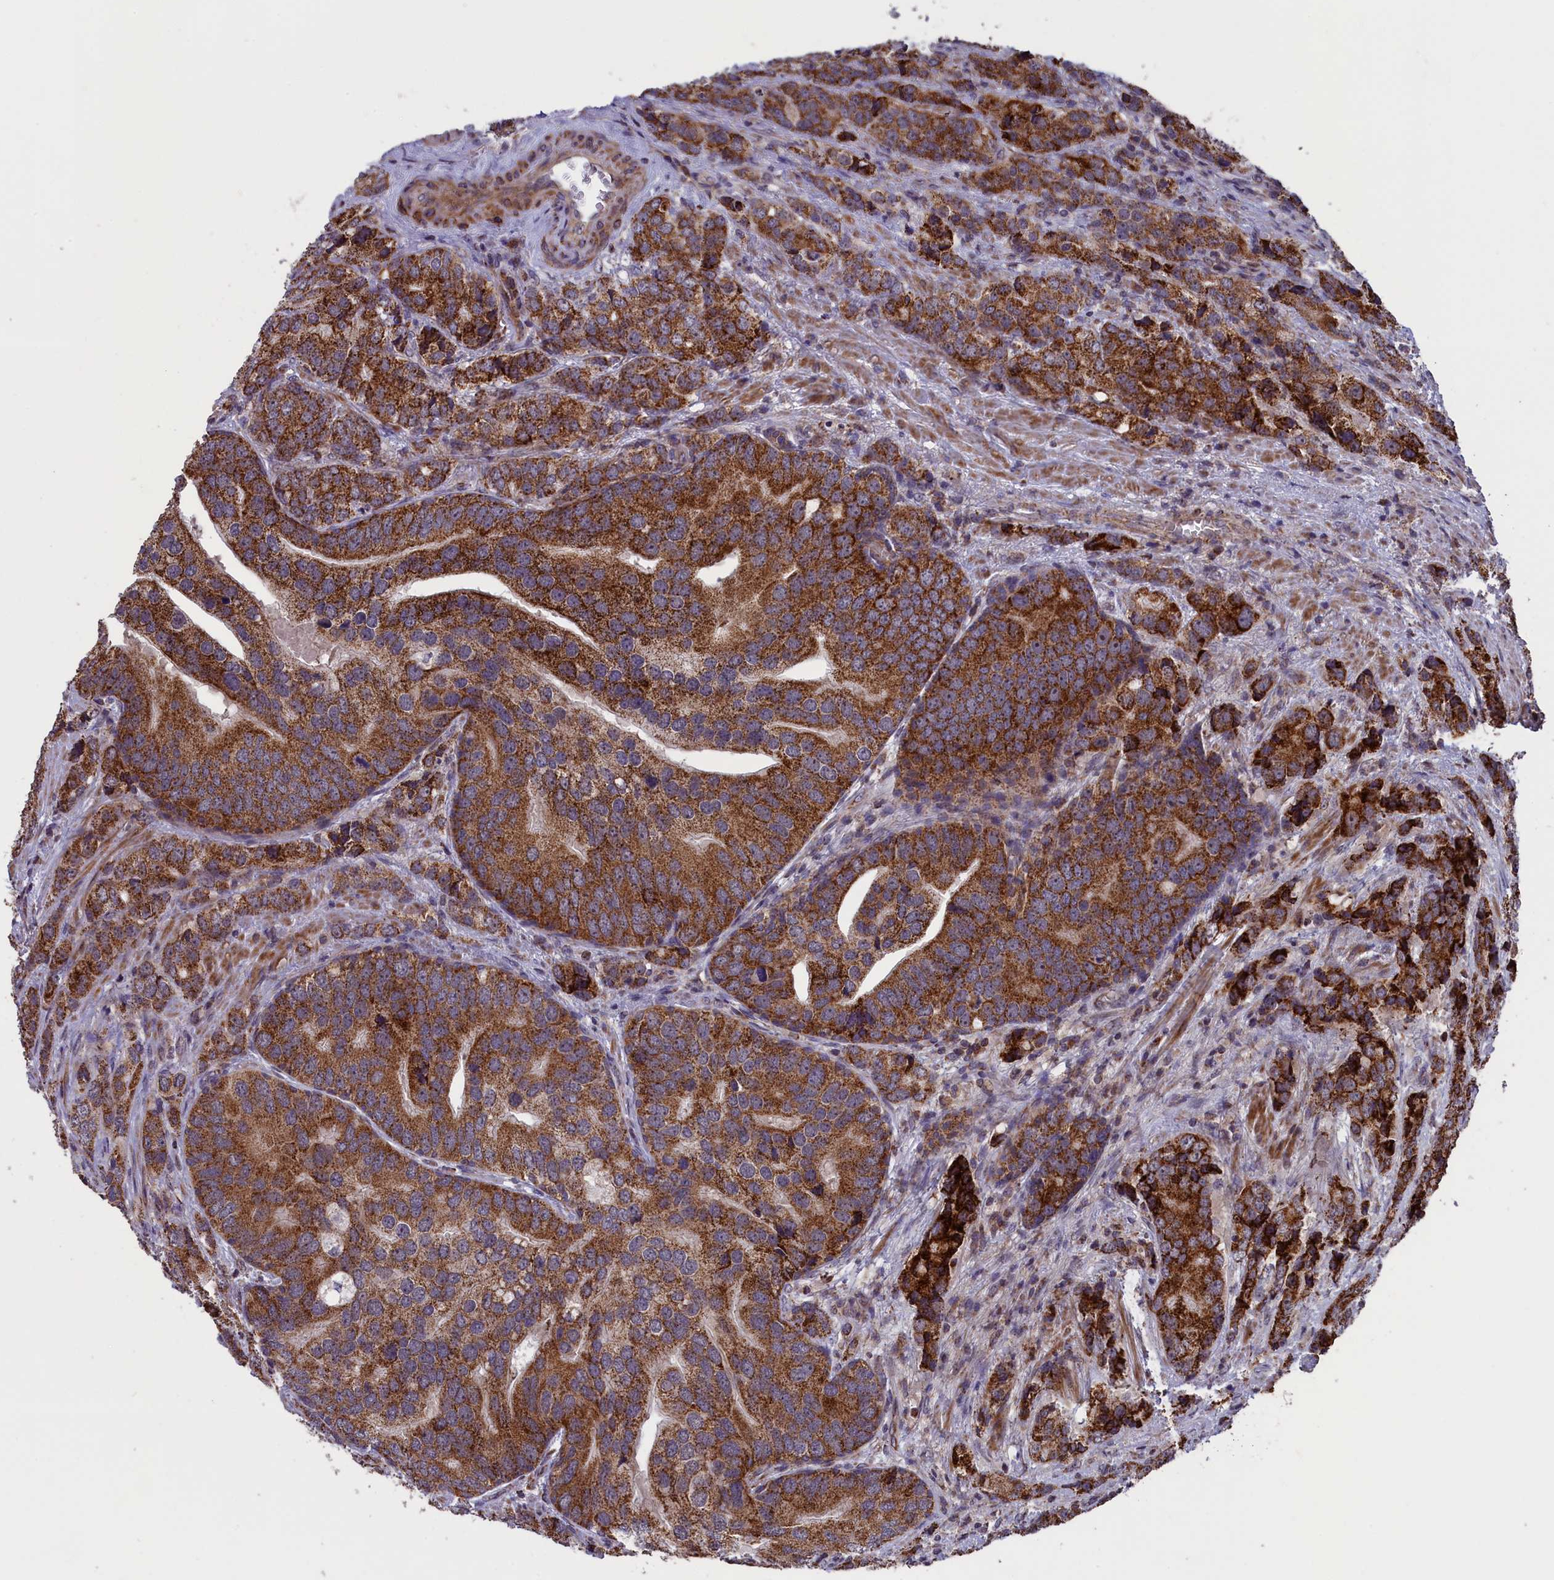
{"staining": {"intensity": "moderate", "quantity": ">75%", "location": "cytoplasmic/membranous"}, "tissue": "prostate cancer", "cell_type": "Tumor cells", "image_type": "cancer", "snomed": [{"axis": "morphology", "description": "Adenocarcinoma, High grade"}, {"axis": "topography", "description": "Prostate"}], "caption": "Prostate adenocarcinoma (high-grade) stained with a protein marker exhibits moderate staining in tumor cells.", "gene": "TIMM44", "patient": {"sex": "male", "age": 62}}